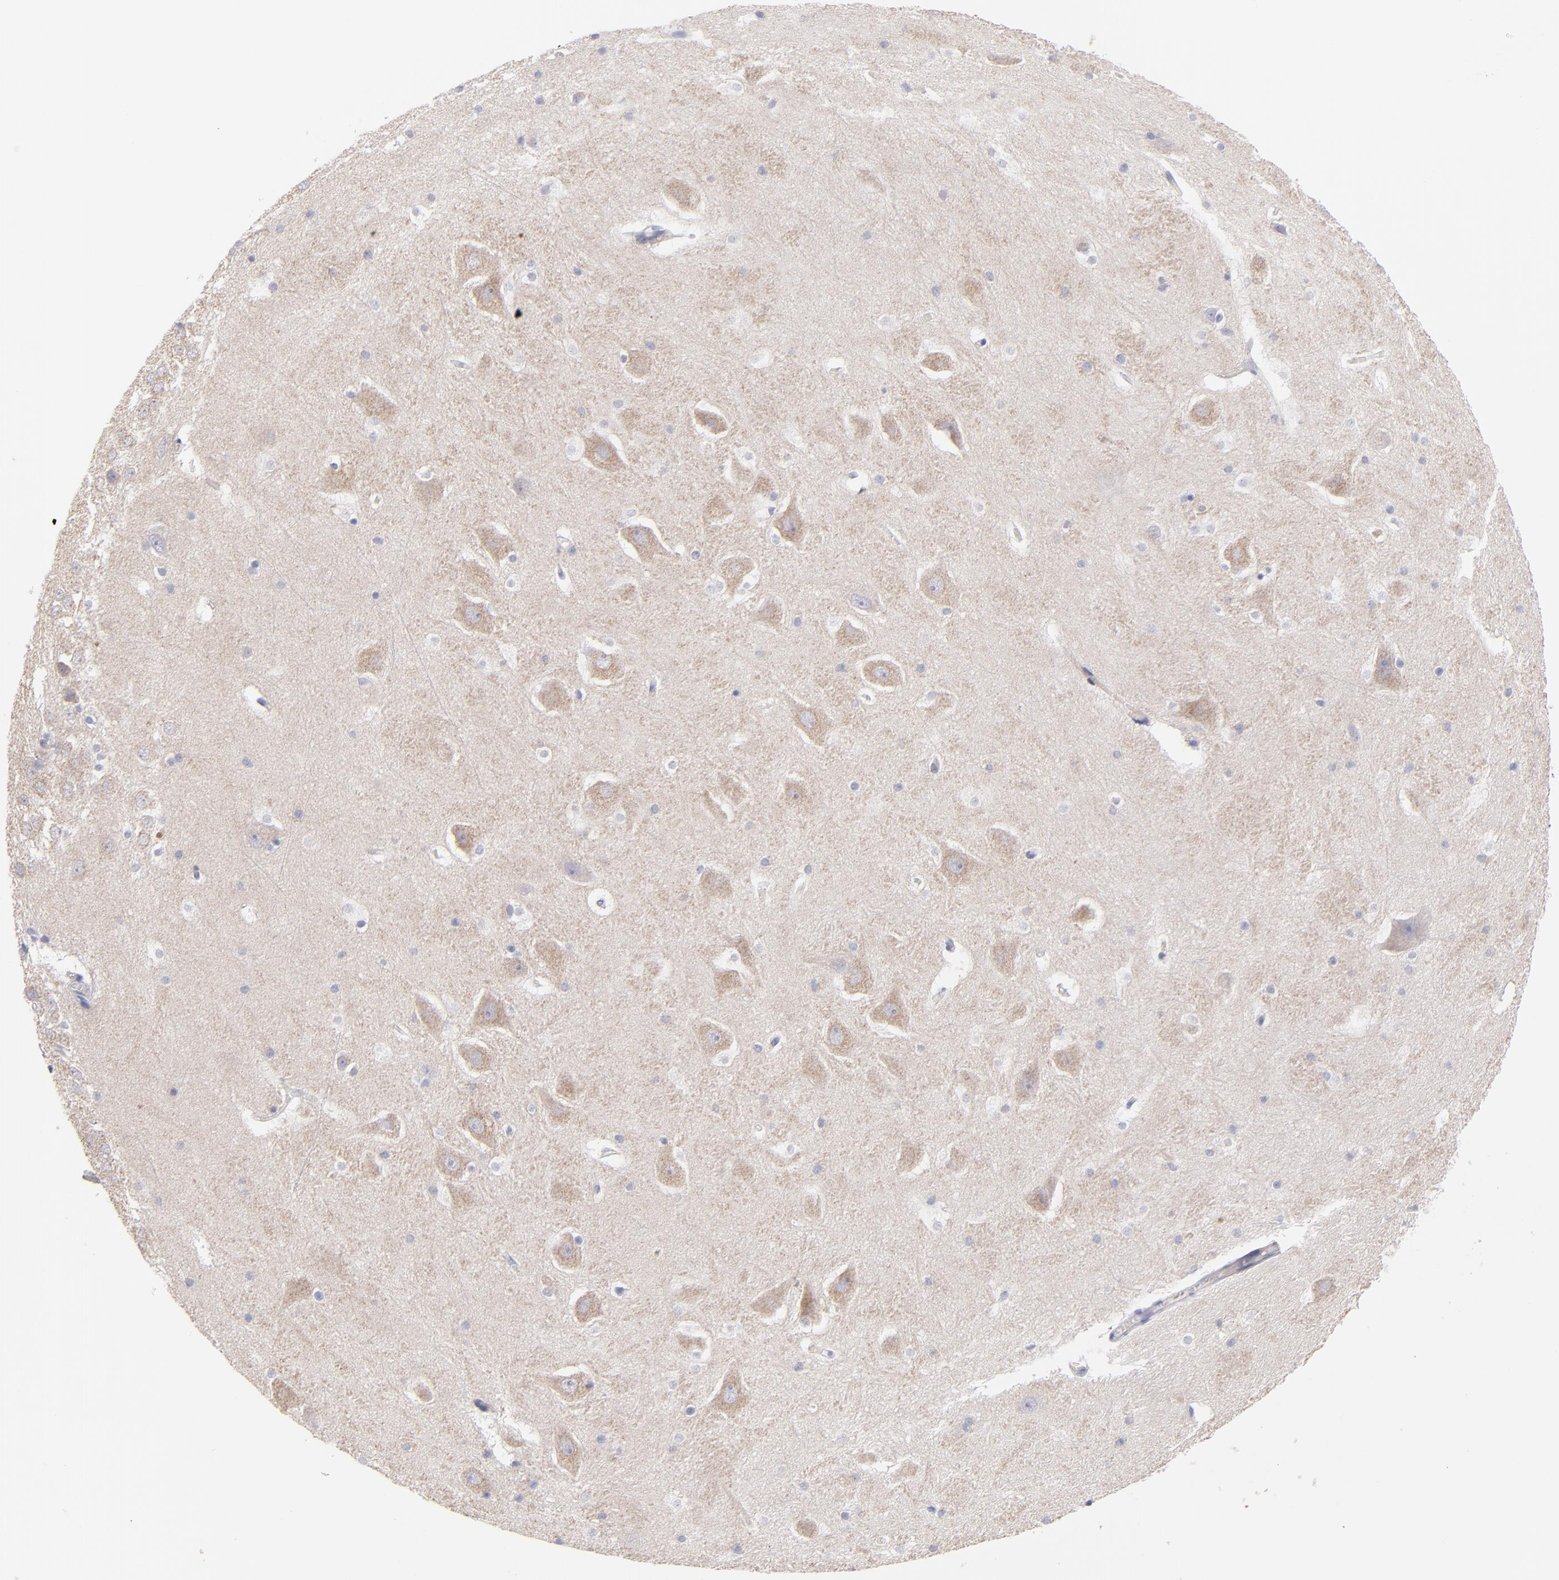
{"staining": {"intensity": "negative", "quantity": "none", "location": "none"}, "tissue": "hippocampus", "cell_type": "Glial cells", "image_type": "normal", "snomed": [{"axis": "morphology", "description": "Normal tissue, NOS"}, {"axis": "topography", "description": "Hippocampus"}], "caption": "Immunohistochemistry image of benign hippocampus stained for a protein (brown), which displays no expression in glial cells.", "gene": "PLVAP", "patient": {"sex": "male", "age": 45}}